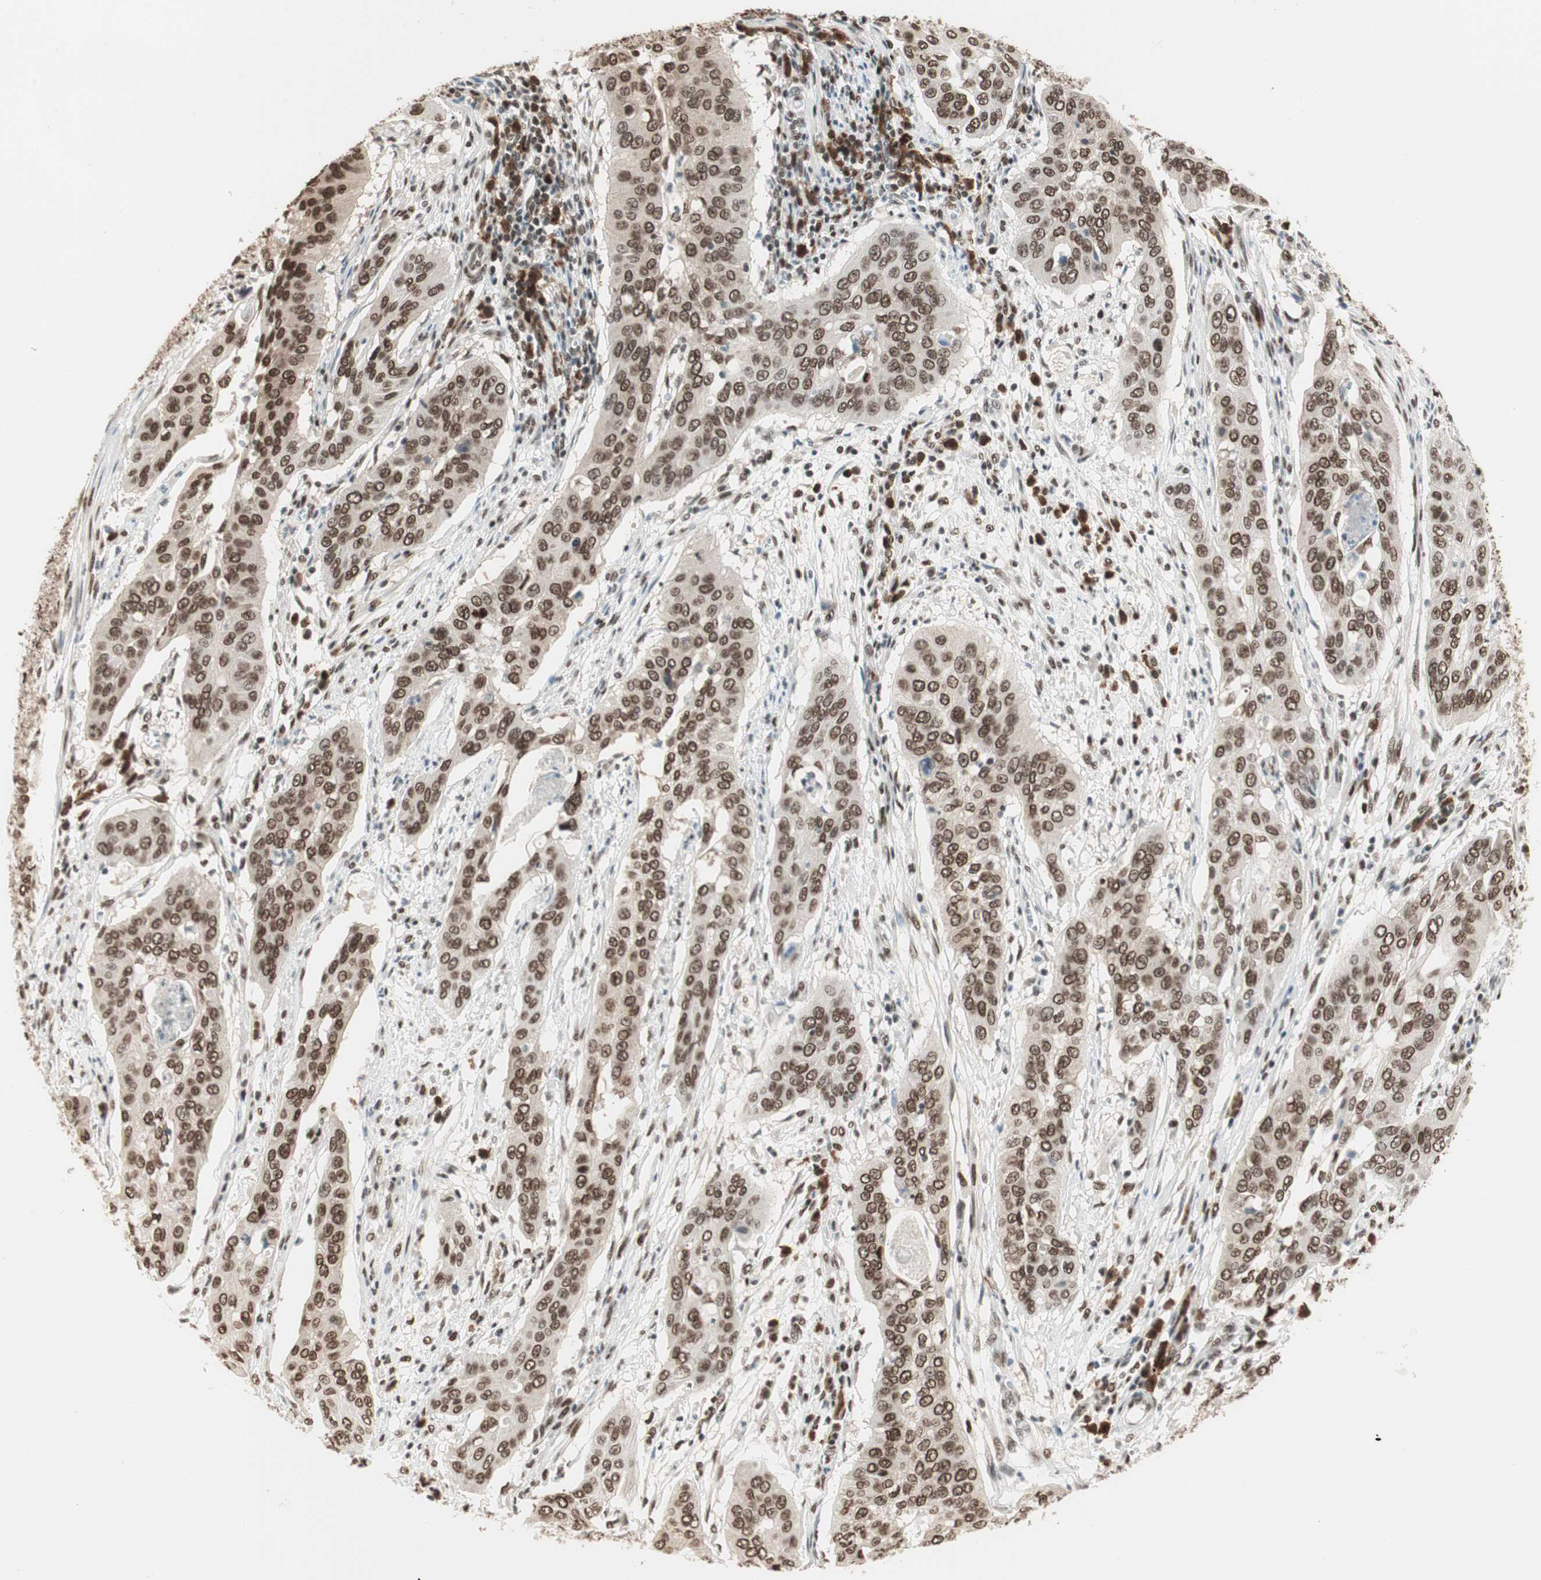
{"staining": {"intensity": "moderate", "quantity": ">75%", "location": "nuclear"}, "tissue": "cervical cancer", "cell_type": "Tumor cells", "image_type": "cancer", "snomed": [{"axis": "morphology", "description": "Squamous cell carcinoma, NOS"}, {"axis": "topography", "description": "Cervix"}], "caption": "Squamous cell carcinoma (cervical) stained for a protein (brown) shows moderate nuclear positive expression in about >75% of tumor cells.", "gene": "SMARCE1", "patient": {"sex": "female", "age": 39}}